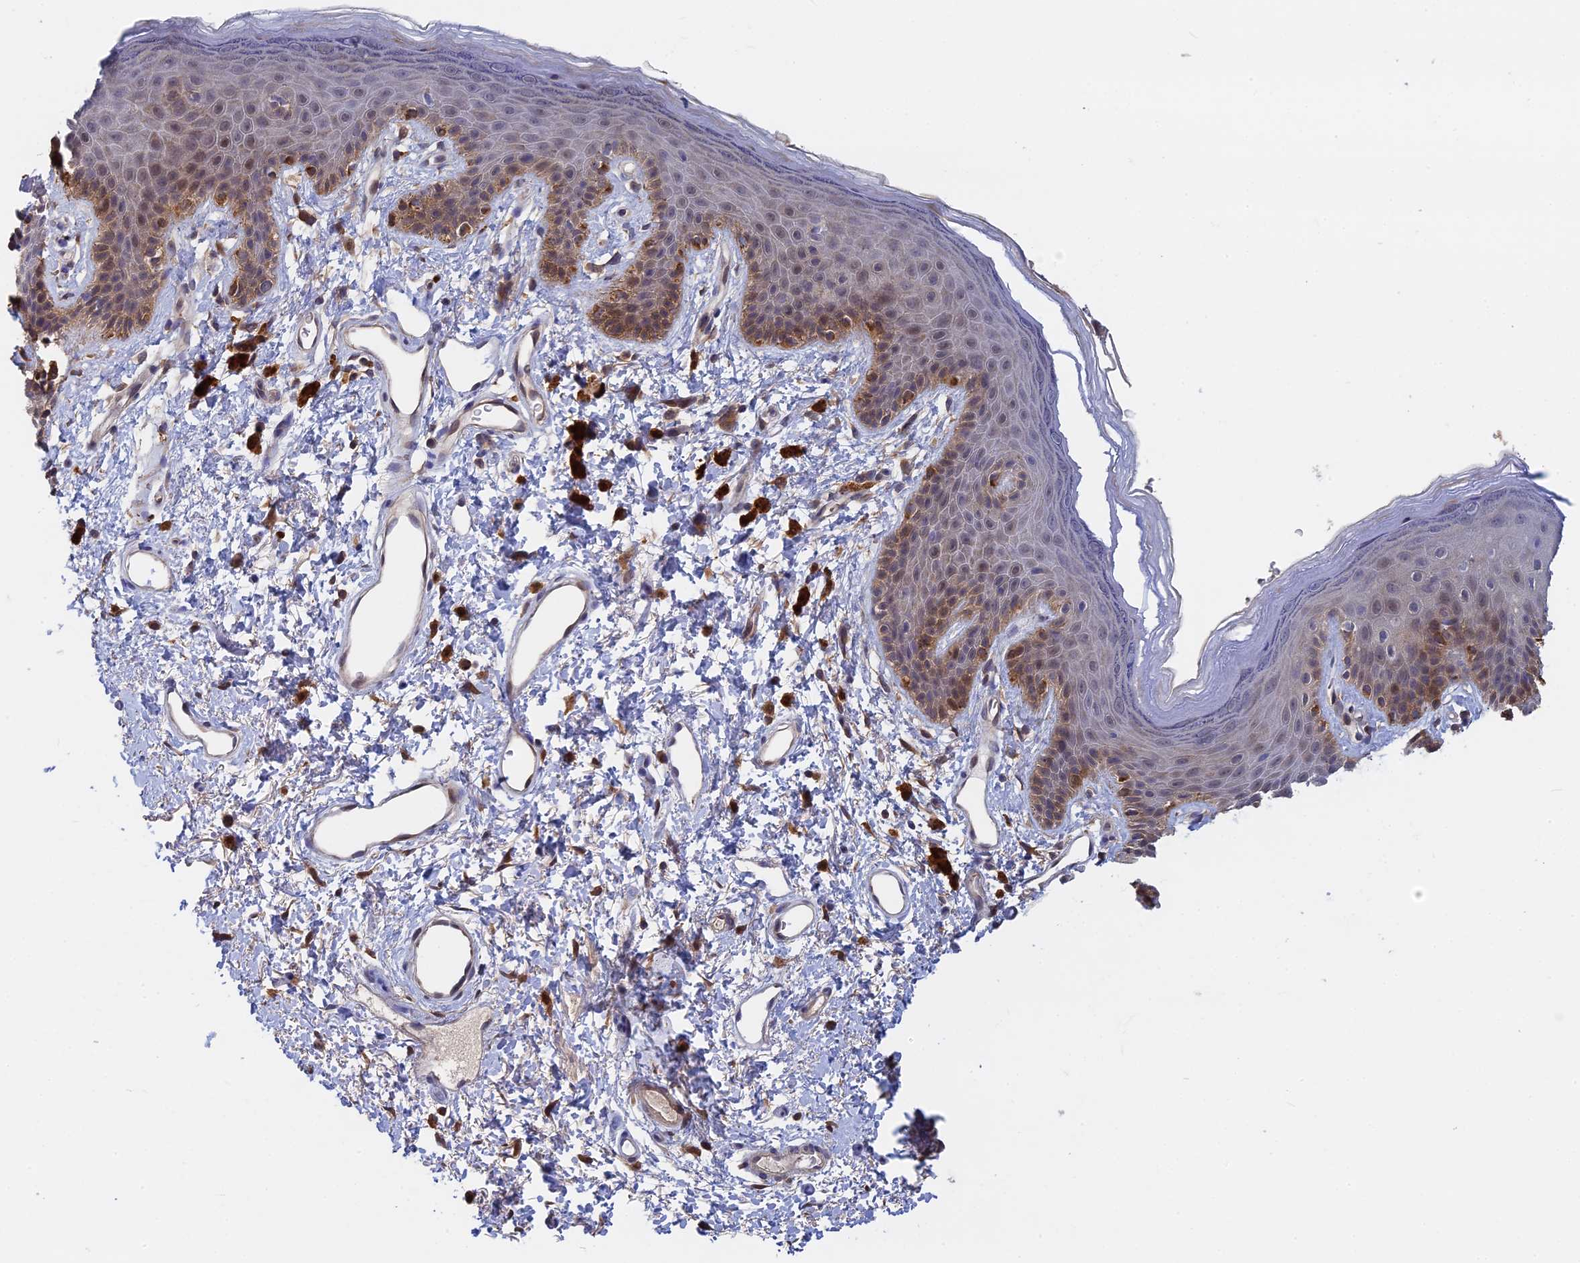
{"staining": {"intensity": "moderate", "quantity": "25%-75%", "location": "cytoplasmic/membranous"}, "tissue": "skin", "cell_type": "Epidermal cells", "image_type": "normal", "snomed": [{"axis": "morphology", "description": "Normal tissue, NOS"}, {"axis": "topography", "description": "Anal"}], "caption": "Moderate cytoplasmic/membranous protein expression is present in about 25%-75% of epidermal cells in skin. (brown staining indicates protein expression, while blue staining denotes nuclei).", "gene": "BLVRA", "patient": {"sex": "female", "age": 46}}